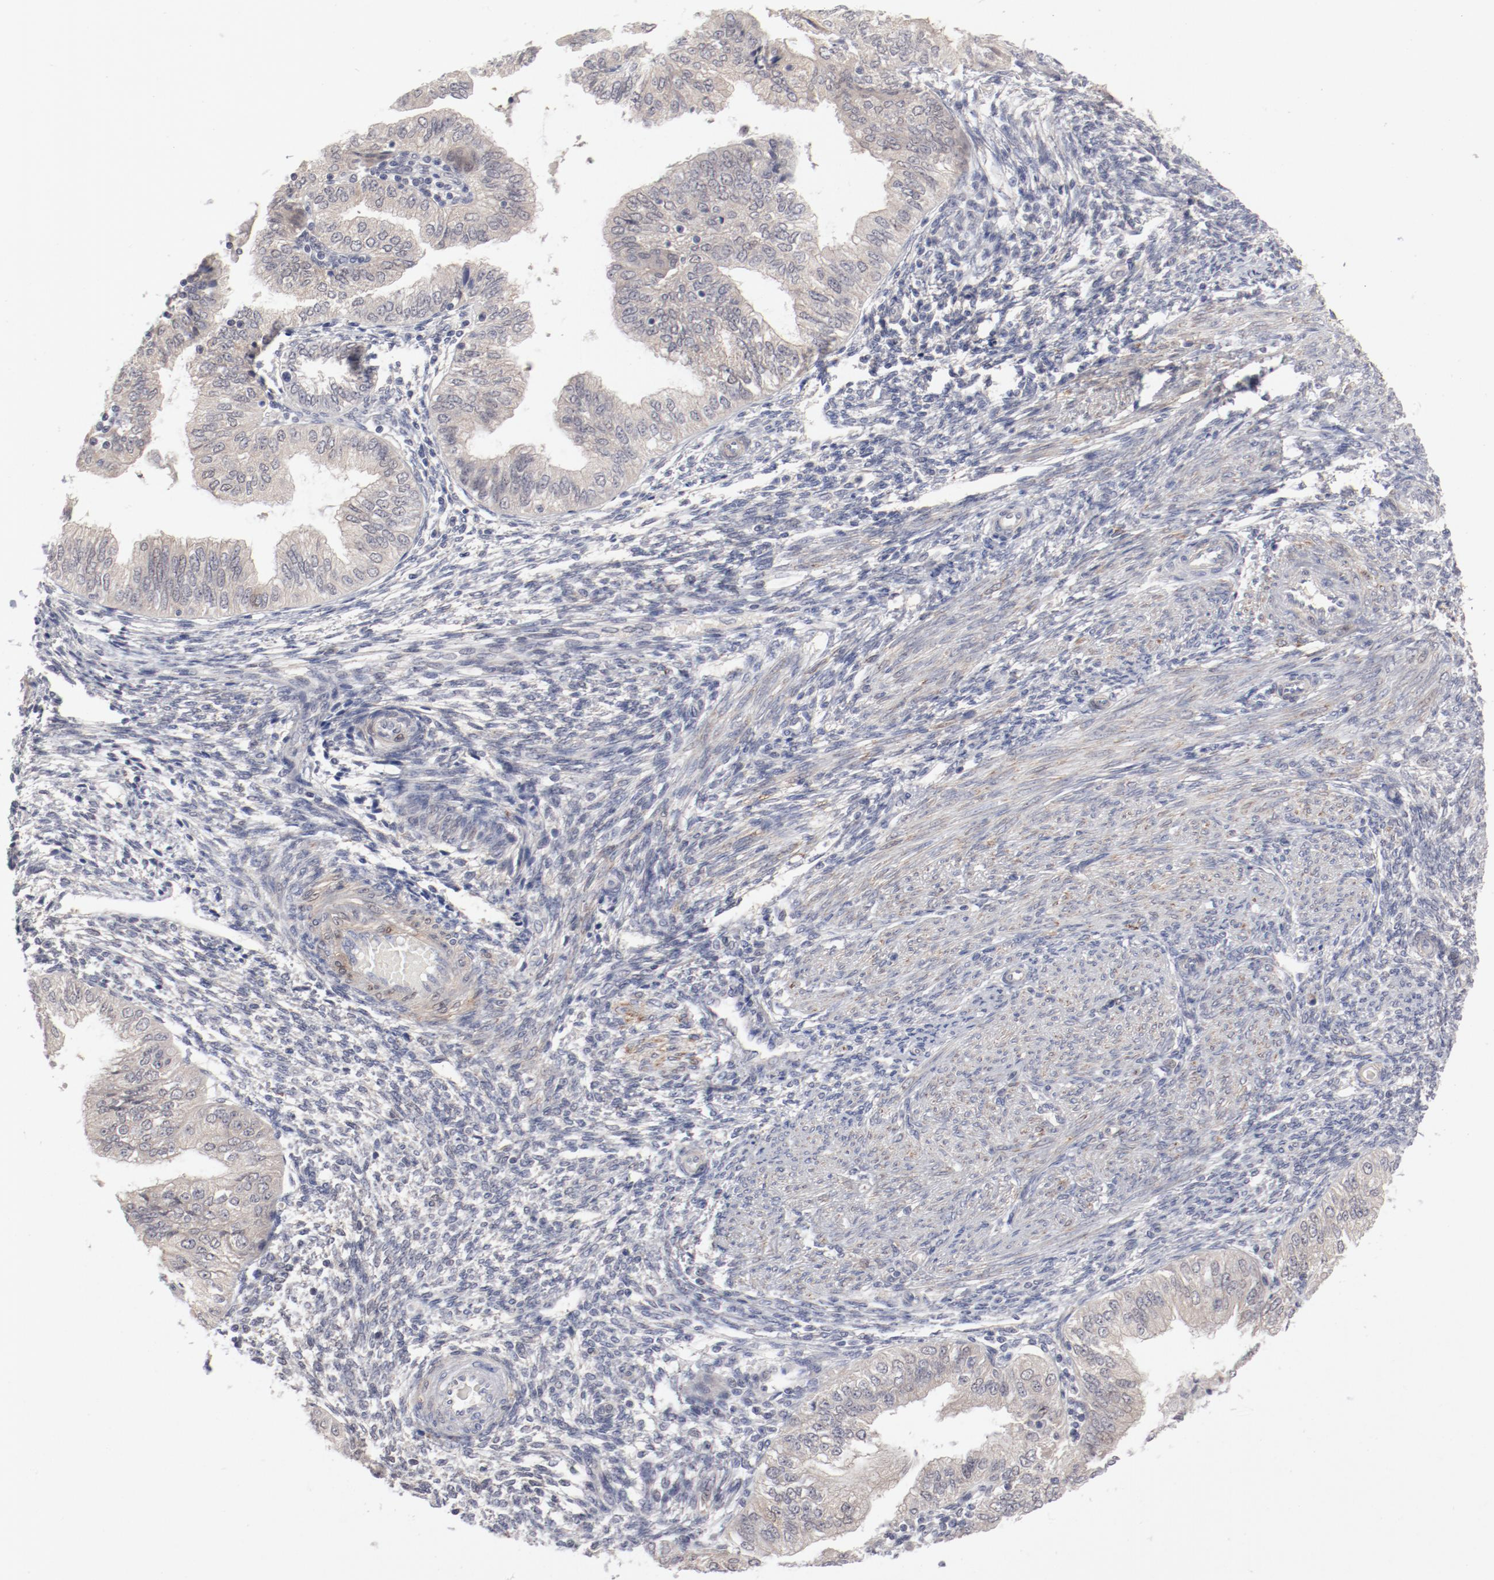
{"staining": {"intensity": "weak", "quantity": "<25%", "location": "cytoplasmic/membranous"}, "tissue": "endometrial cancer", "cell_type": "Tumor cells", "image_type": "cancer", "snomed": [{"axis": "morphology", "description": "Adenocarcinoma, NOS"}, {"axis": "topography", "description": "Endometrium"}], "caption": "DAB (3,3'-diaminobenzidine) immunohistochemical staining of human endometrial cancer demonstrates no significant expression in tumor cells.", "gene": "SH3BGR", "patient": {"sex": "female", "age": 51}}